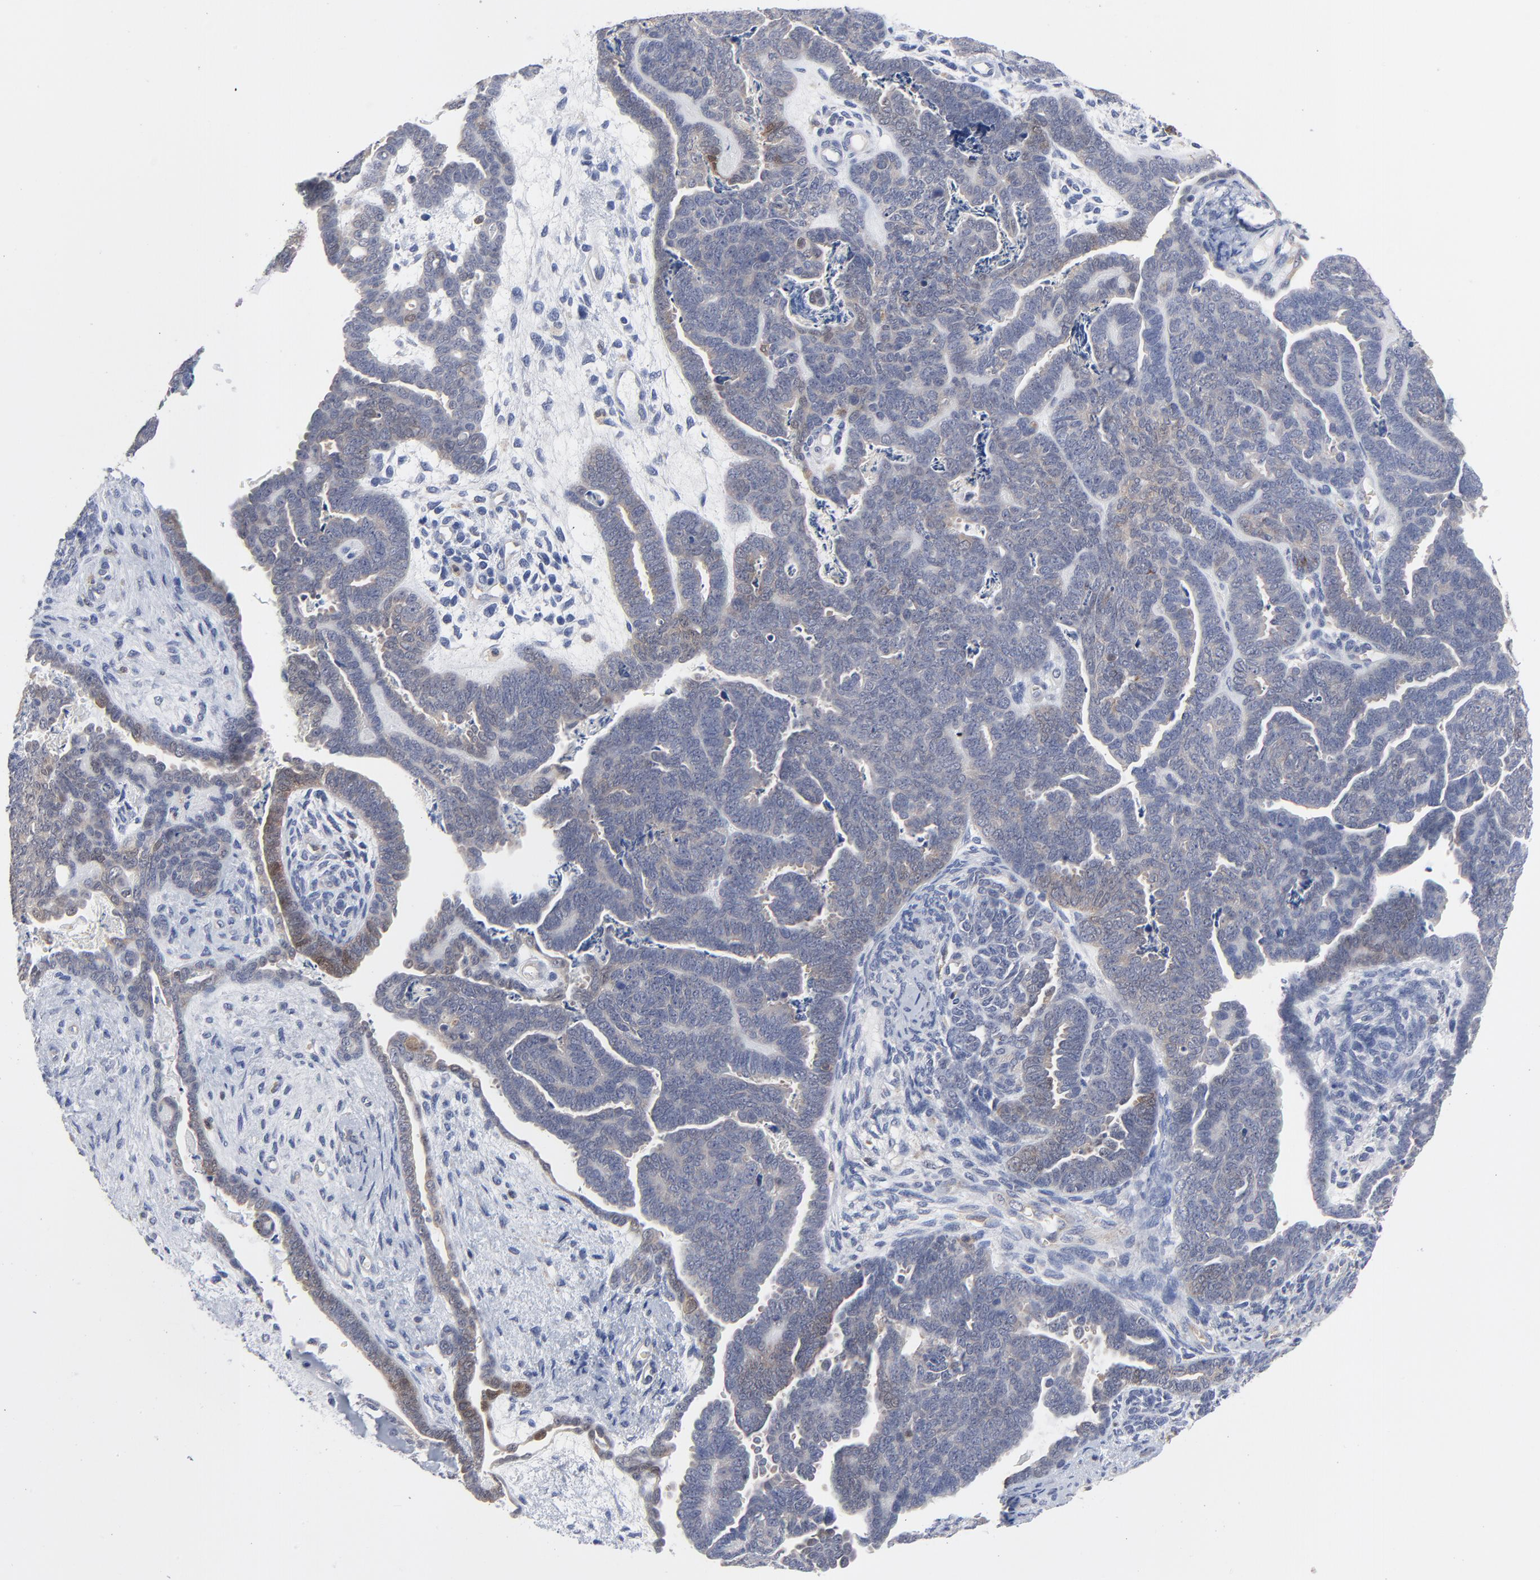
{"staining": {"intensity": "weak", "quantity": "<25%", "location": "cytoplasmic/membranous"}, "tissue": "endometrial cancer", "cell_type": "Tumor cells", "image_type": "cancer", "snomed": [{"axis": "morphology", "description": "Neoplasm, malignant, NOS"}, {"axis": "topography", "description": "Endometrium"}], "caption": "A high-resolution histopathology image shows IHC staining of endometrial cancer, which reveals no significant positivity in tumor cells.", "gene": "CAB39L", "patient": {"sex": "female", "age": 74}}